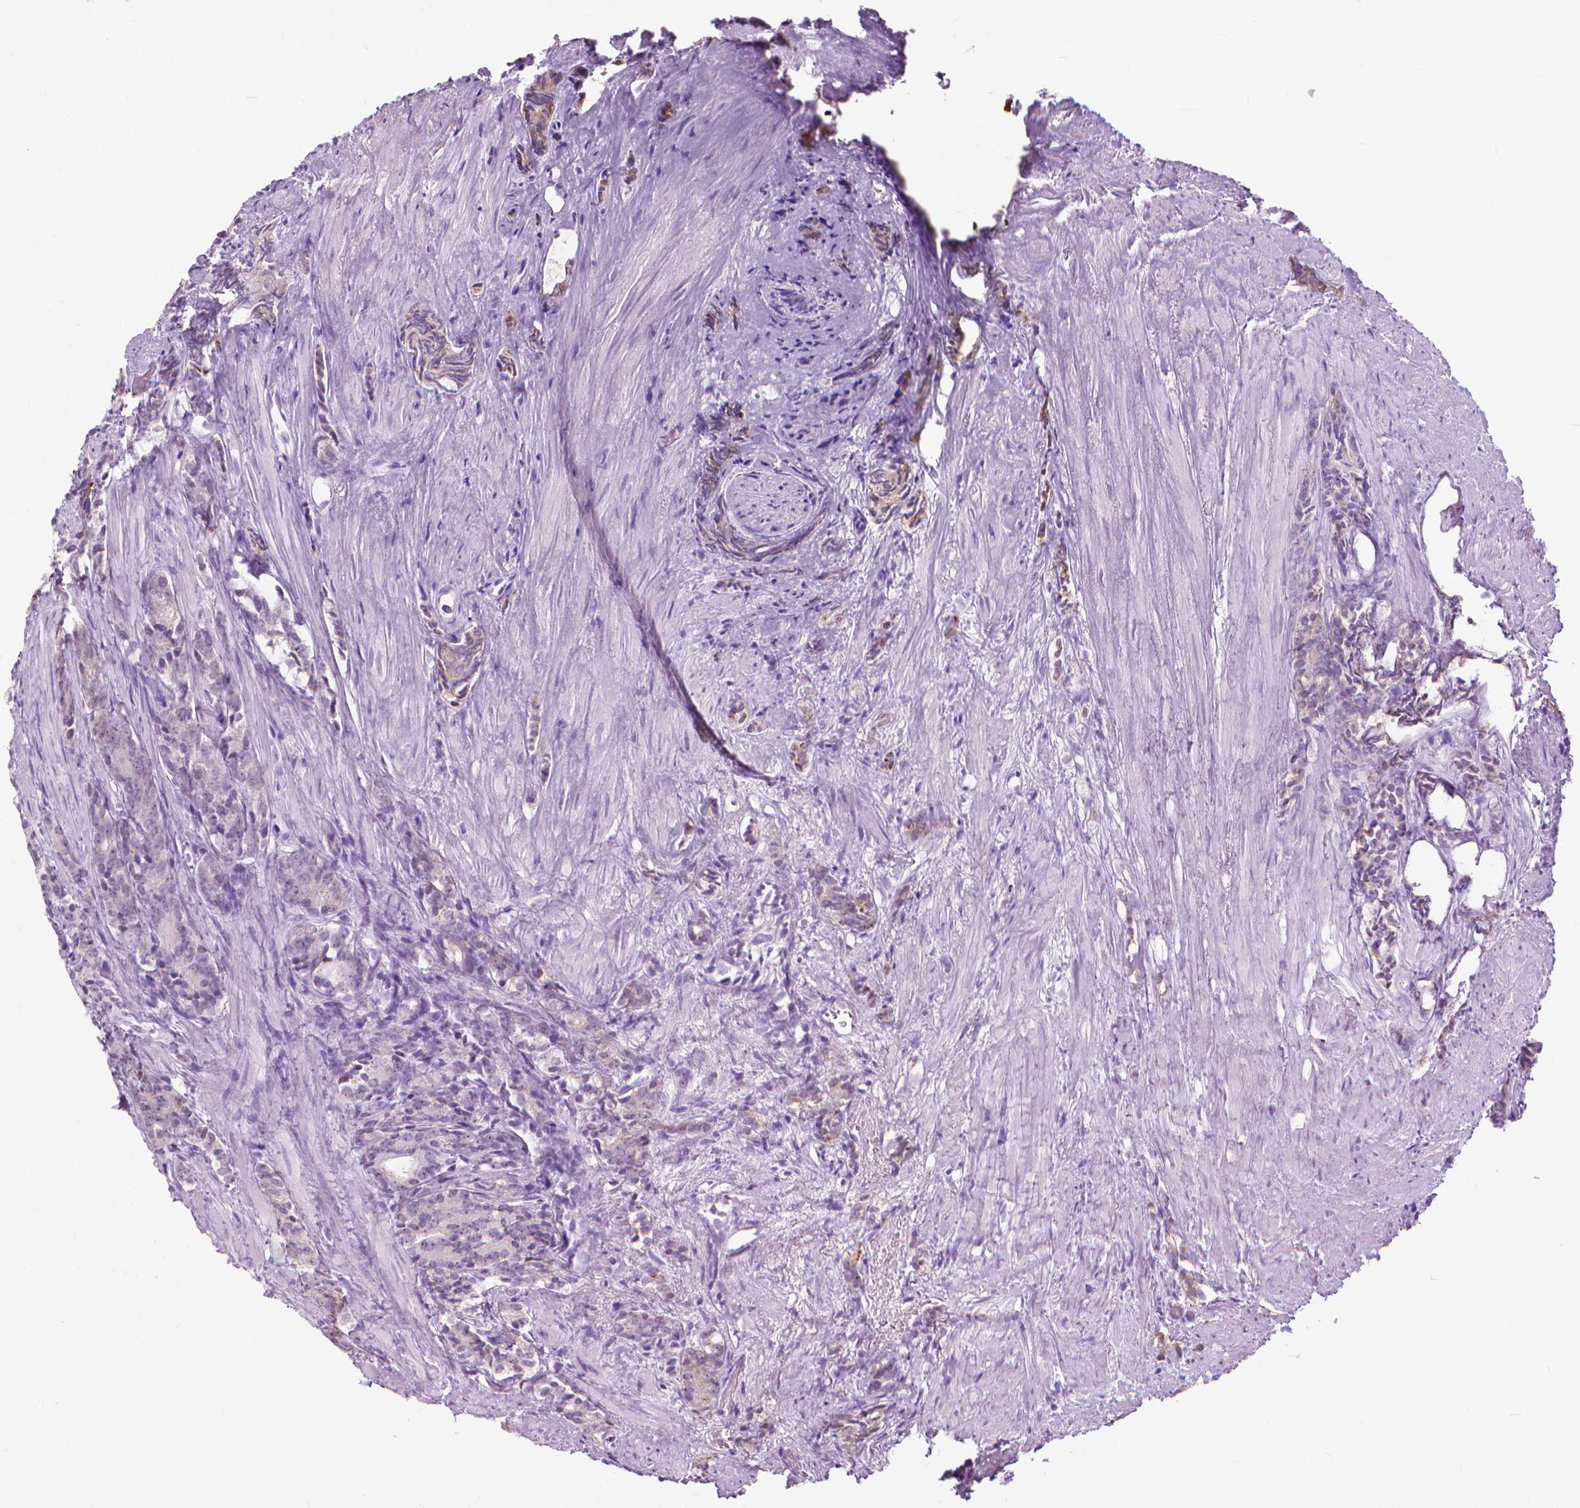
{"staining": {"intensity": "negative", "quantity": "none", "location": "none"}, "tissue": "prostate cancer", "cell_type": "Tumor cells", "image_type": "cancer", "snomed": [{"axis": "morphology", "description": "Adenocarcinoma, High grade"}, {"axis": "topography", "description": "Prostate"}], "caption": "Immunohistochemical staining of adenocarcinoma (high-grade) (prostate) shows no significant staining in tumor cells.", "gene": "HTR2B", "patient": {"sex": "male", "age": 84}}